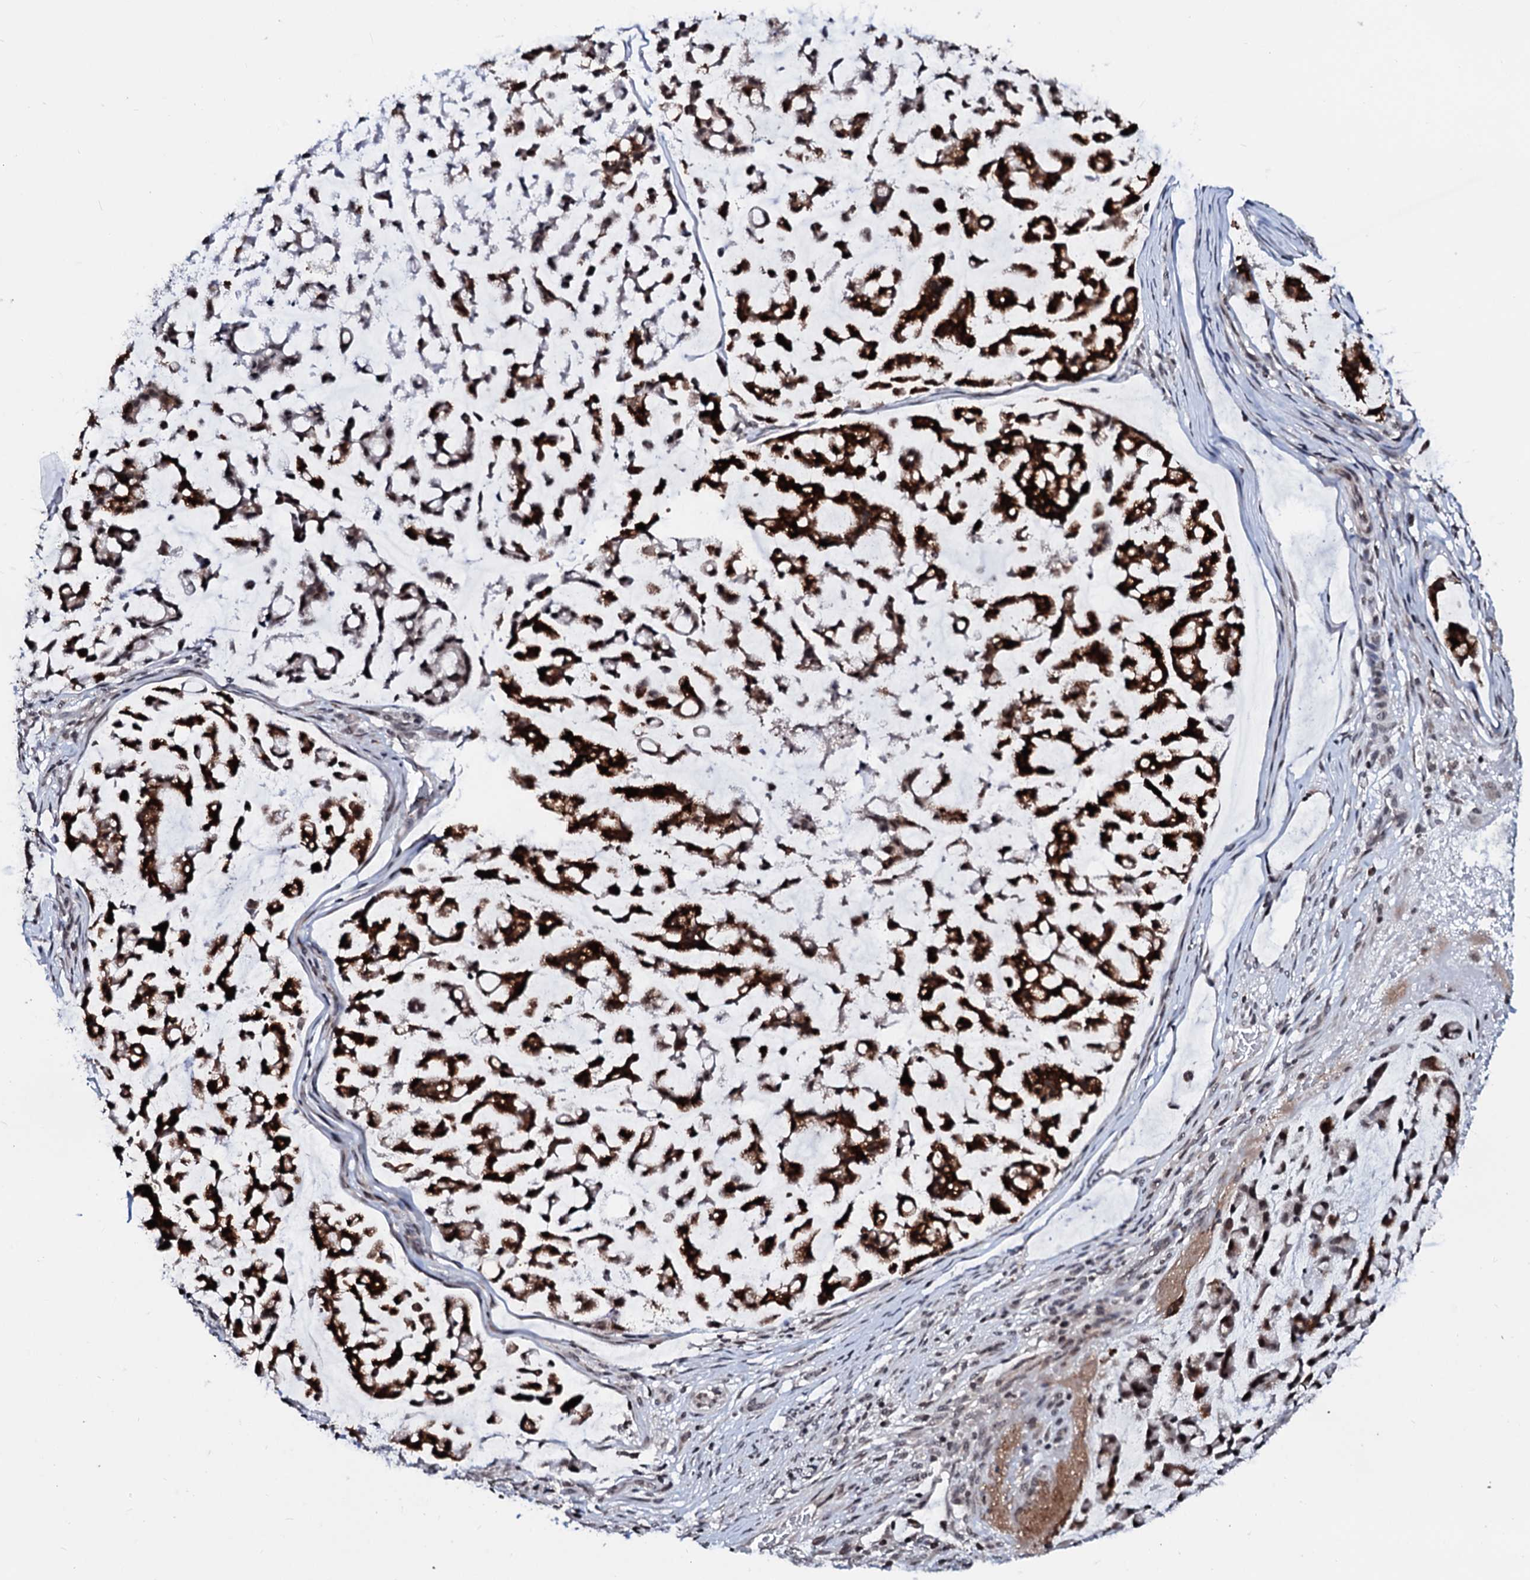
{"staining": {"intensity": "strong", "quantity": ">75%", "location": "cytoplasmic/membranous"}, "tissue": "stomach cancer", "cell_type": "Tumor cells", "image_type": "cancer", "snomed": [{"axis": "morphology", "description": "Adenocarcinoma, NOS"}, {"axis": "topography", "description": "Stomach, lower"}], "caption": "DAB immunohistochemical staining of stomach adenocarcinoma exhibits strong cytoplasmic/membranous protein positivity in about >75% of tumor cells. The protein of interest is stained brown, and the nuclei are stained in blue (DAB IHC with brightfield microscopy, high magnification).", "gene": "LSM11", "patient": {"sex": "male", "age": 67}}